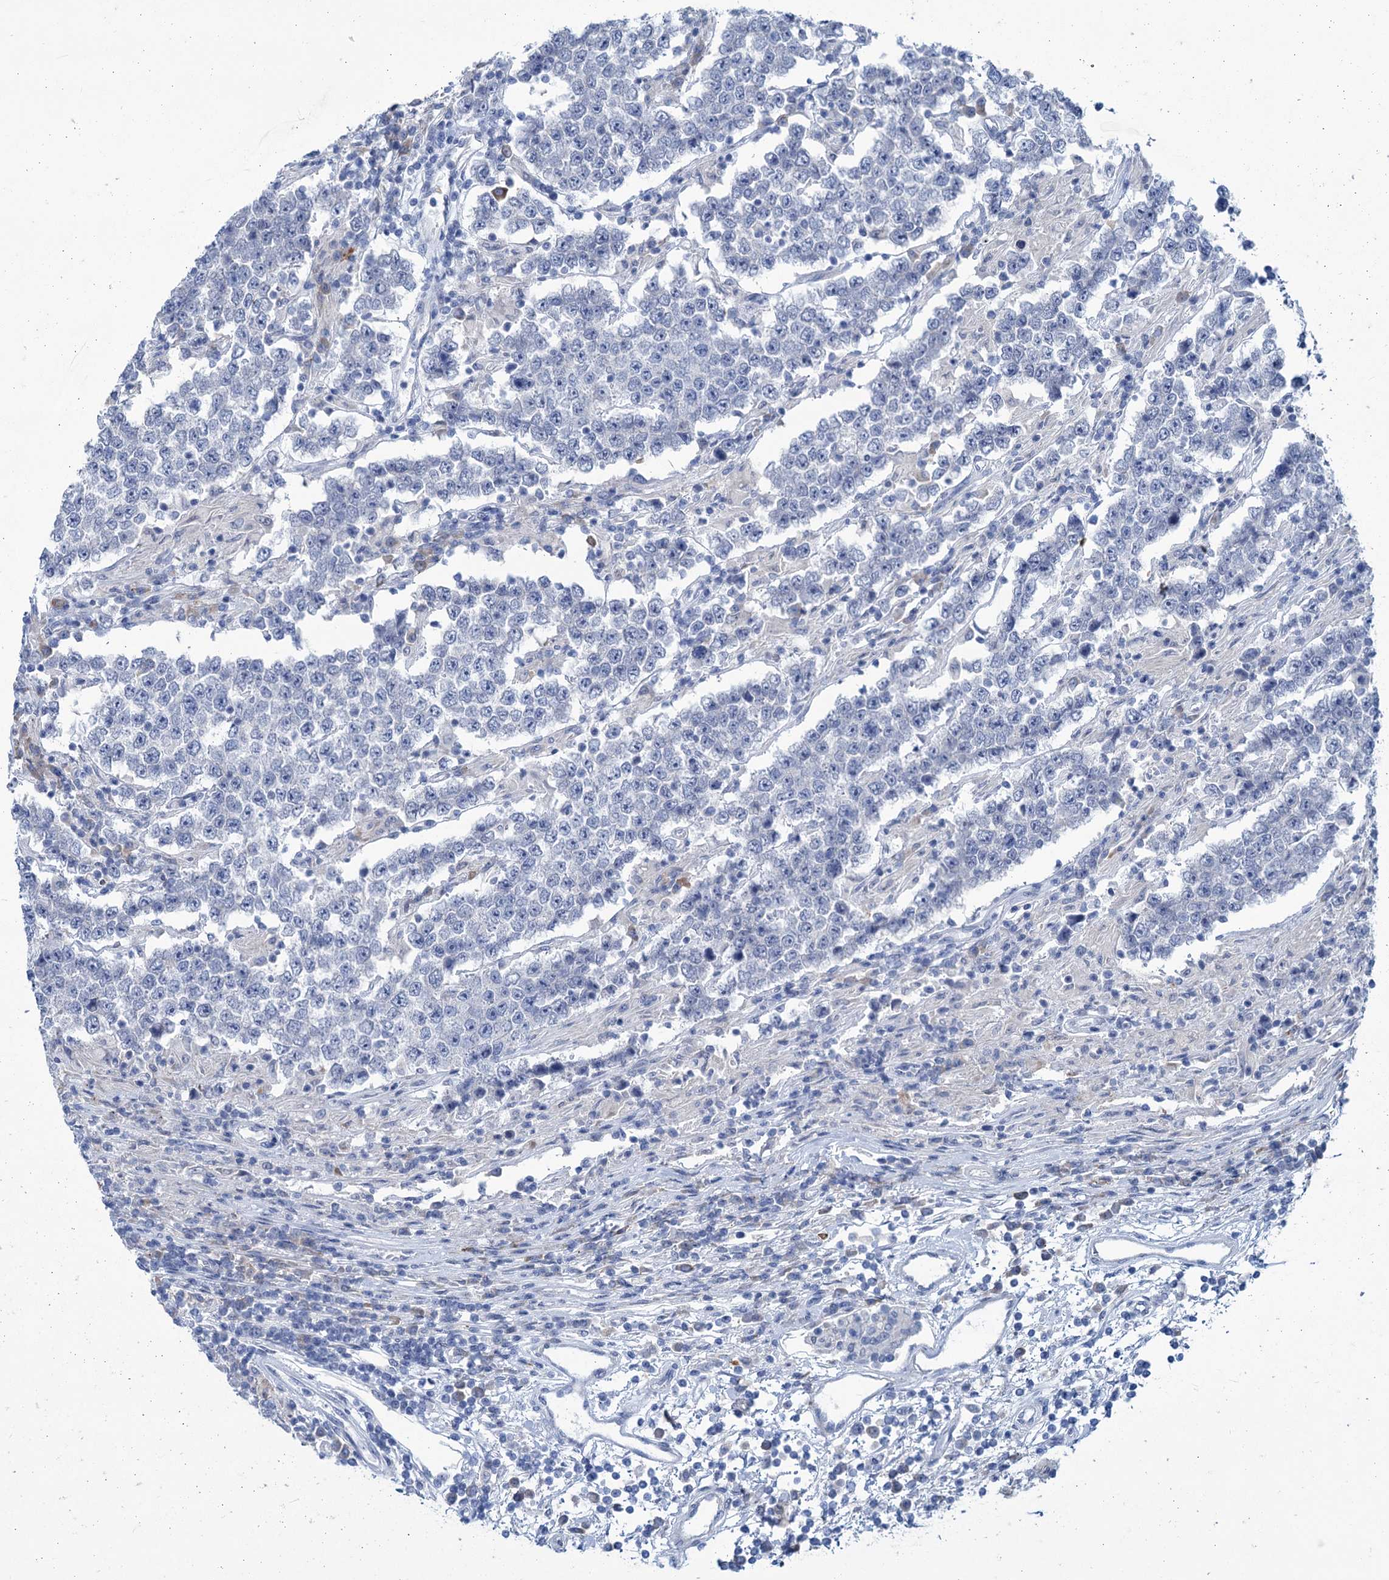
{"staining": {"intensity": "negative", "quantity": "none", "location": "none"}, "tissue": "testis cancer", "cell_type": "Tumor cells", "image_type": "cancer", "snomed": [{"axis": "morphology", "description": "Normal tissue, NOS"}, {"axis": "morphology", "description": "Urothelial carcinoma, High grade"}, {"axis": "morphology", "description": "Seminoma, NOS"}, {"axis": "morphology", "description": "Carcinoma, Embryonal, NOS"}, {"axis": "topography", "description": "Urinary bladder"}, {"axis": "topography", "description": "Testis"}], "caption": "Tumor cells are negative for brown protein staining in testis cancer (seminoma).", "gene": "NEU3", "patient": {"sex": "male", "age": 41}}